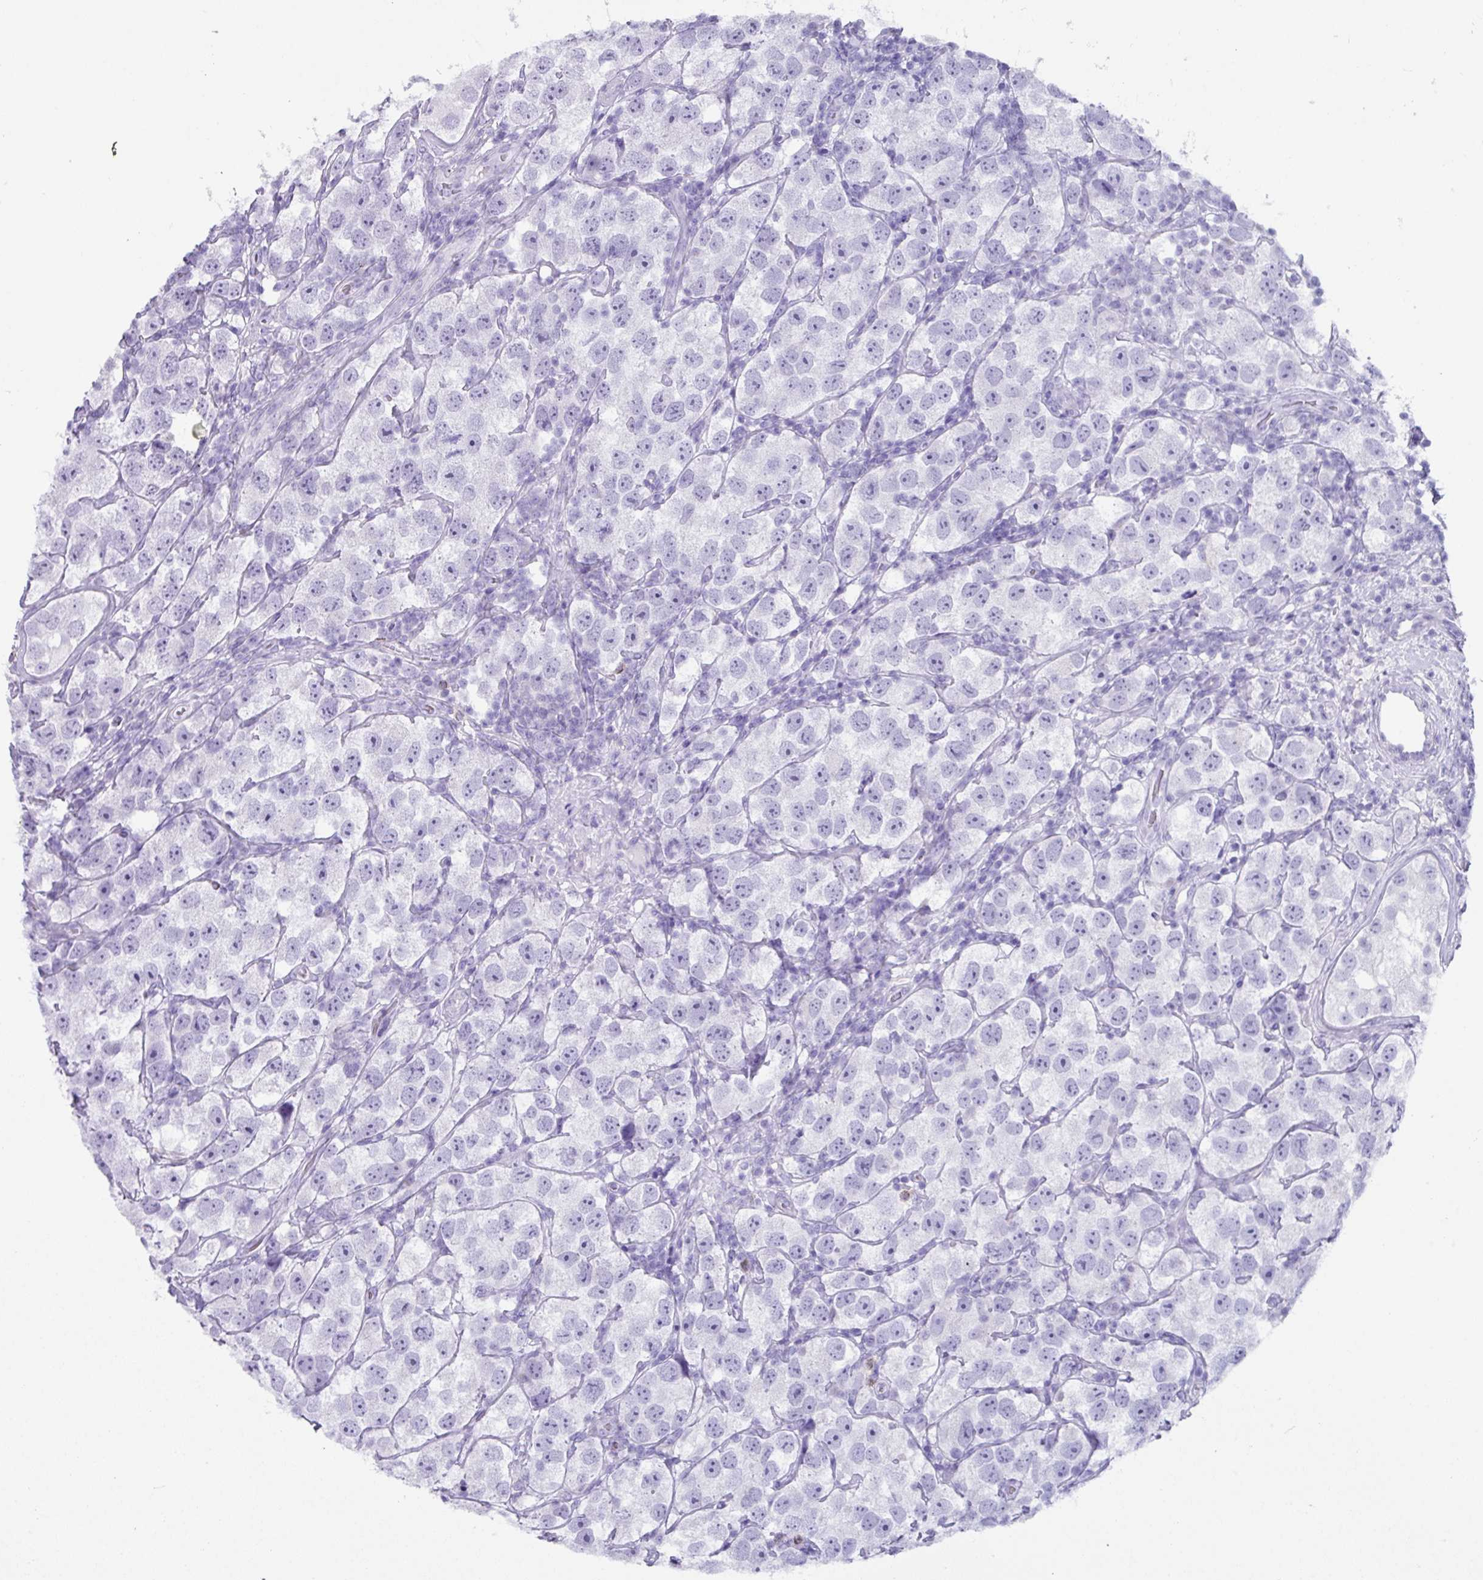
{"staining": {"intensity": "negative", "quantity": "none", "location": "none"}, "tissue": "testis cancer", "cell_type": "Tumor cells", "image_type": "cancer", "snomed": [{"axis": "morphology", "description": "Seminoma, NOS"}, {"axis": "topography", "description": "Testis"}], "caption": "A photomicrograph of seminoma (testis) stained for a protein exhibits no brown staining in tumor cells.", "gene": "ZNF524", "patient": {"sex": "male", "age": 26}}